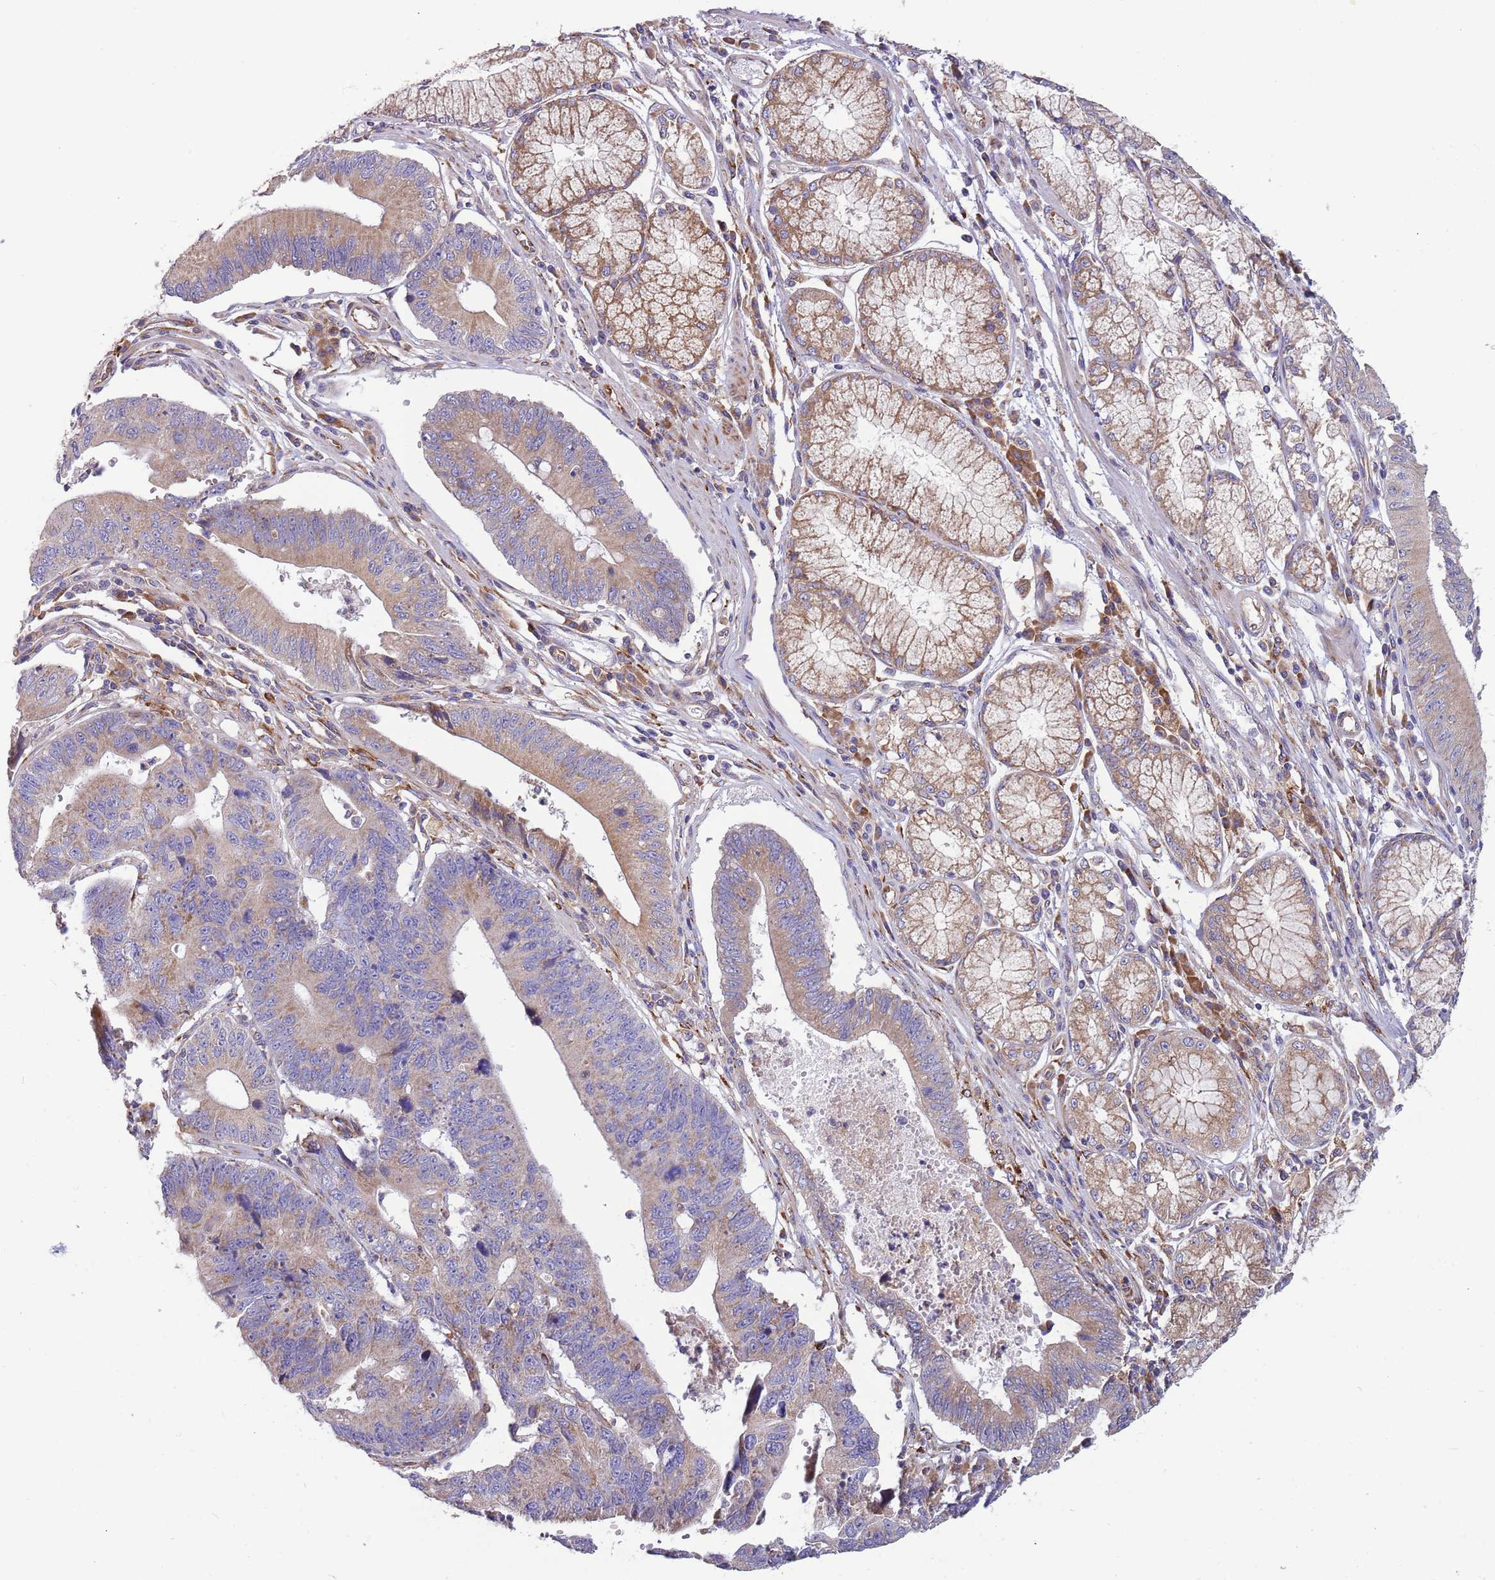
{"staining": {"intensity": "weak", "quantity": ">75%", "location": "cytoplasmic/membranous"}, "tissue": "stomach cancer", "cell_type": "Tumor cells", "image_type": "cancer", "snomed": [{"axis": "morphology", "description": "Adenocarcinoma, NOS"}, {"axis": "topography", "description": "Stomach"}], "caption": "Brown immunohistochemical staining in stomach cancer (adenocarcinoma) reveals weak cytoplasmic/membranous expression in about >75% of tumor cells.", "gene": "ARMCX6", "patient": {"sex": "male", "age": 59}}